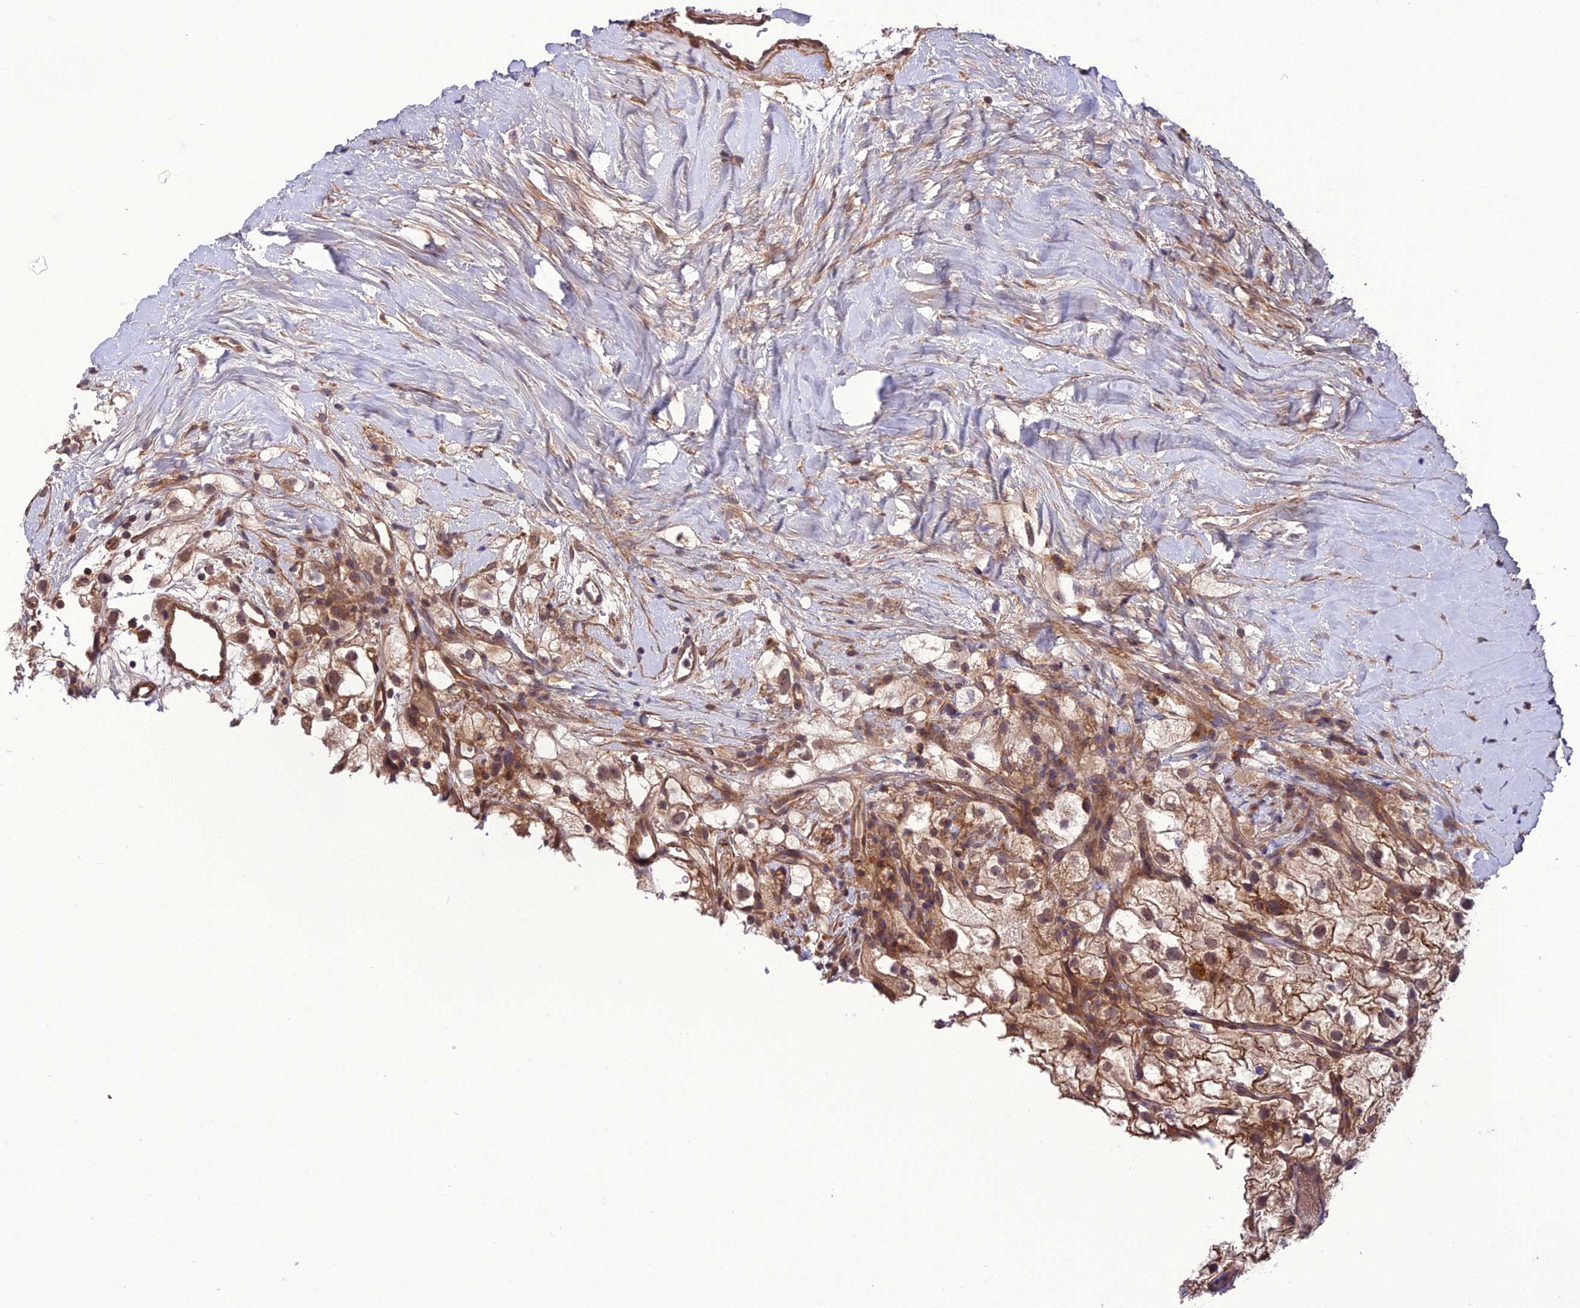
{"staining": {"intensity": "moderate", "quantity": ">75%", "location": "cytoplasmic/membranous"}, "tissue": "renal cancer", "cell_type": "Tumor cells", "image_type": "cancer", "snomed": [{"axis": "morphology", "description": "Adenocarcinoma, NOS"}, {"axis": "topography", "description": "Kidney"}], "caption": "Brown immunohistochemical staining in renal adenocarcinoma displays moderate cytoplasmic/membranous expression in about >75% of tumor cells.", "gene": "PPIL3", "patient": {"sex": "male", "age": 59}}